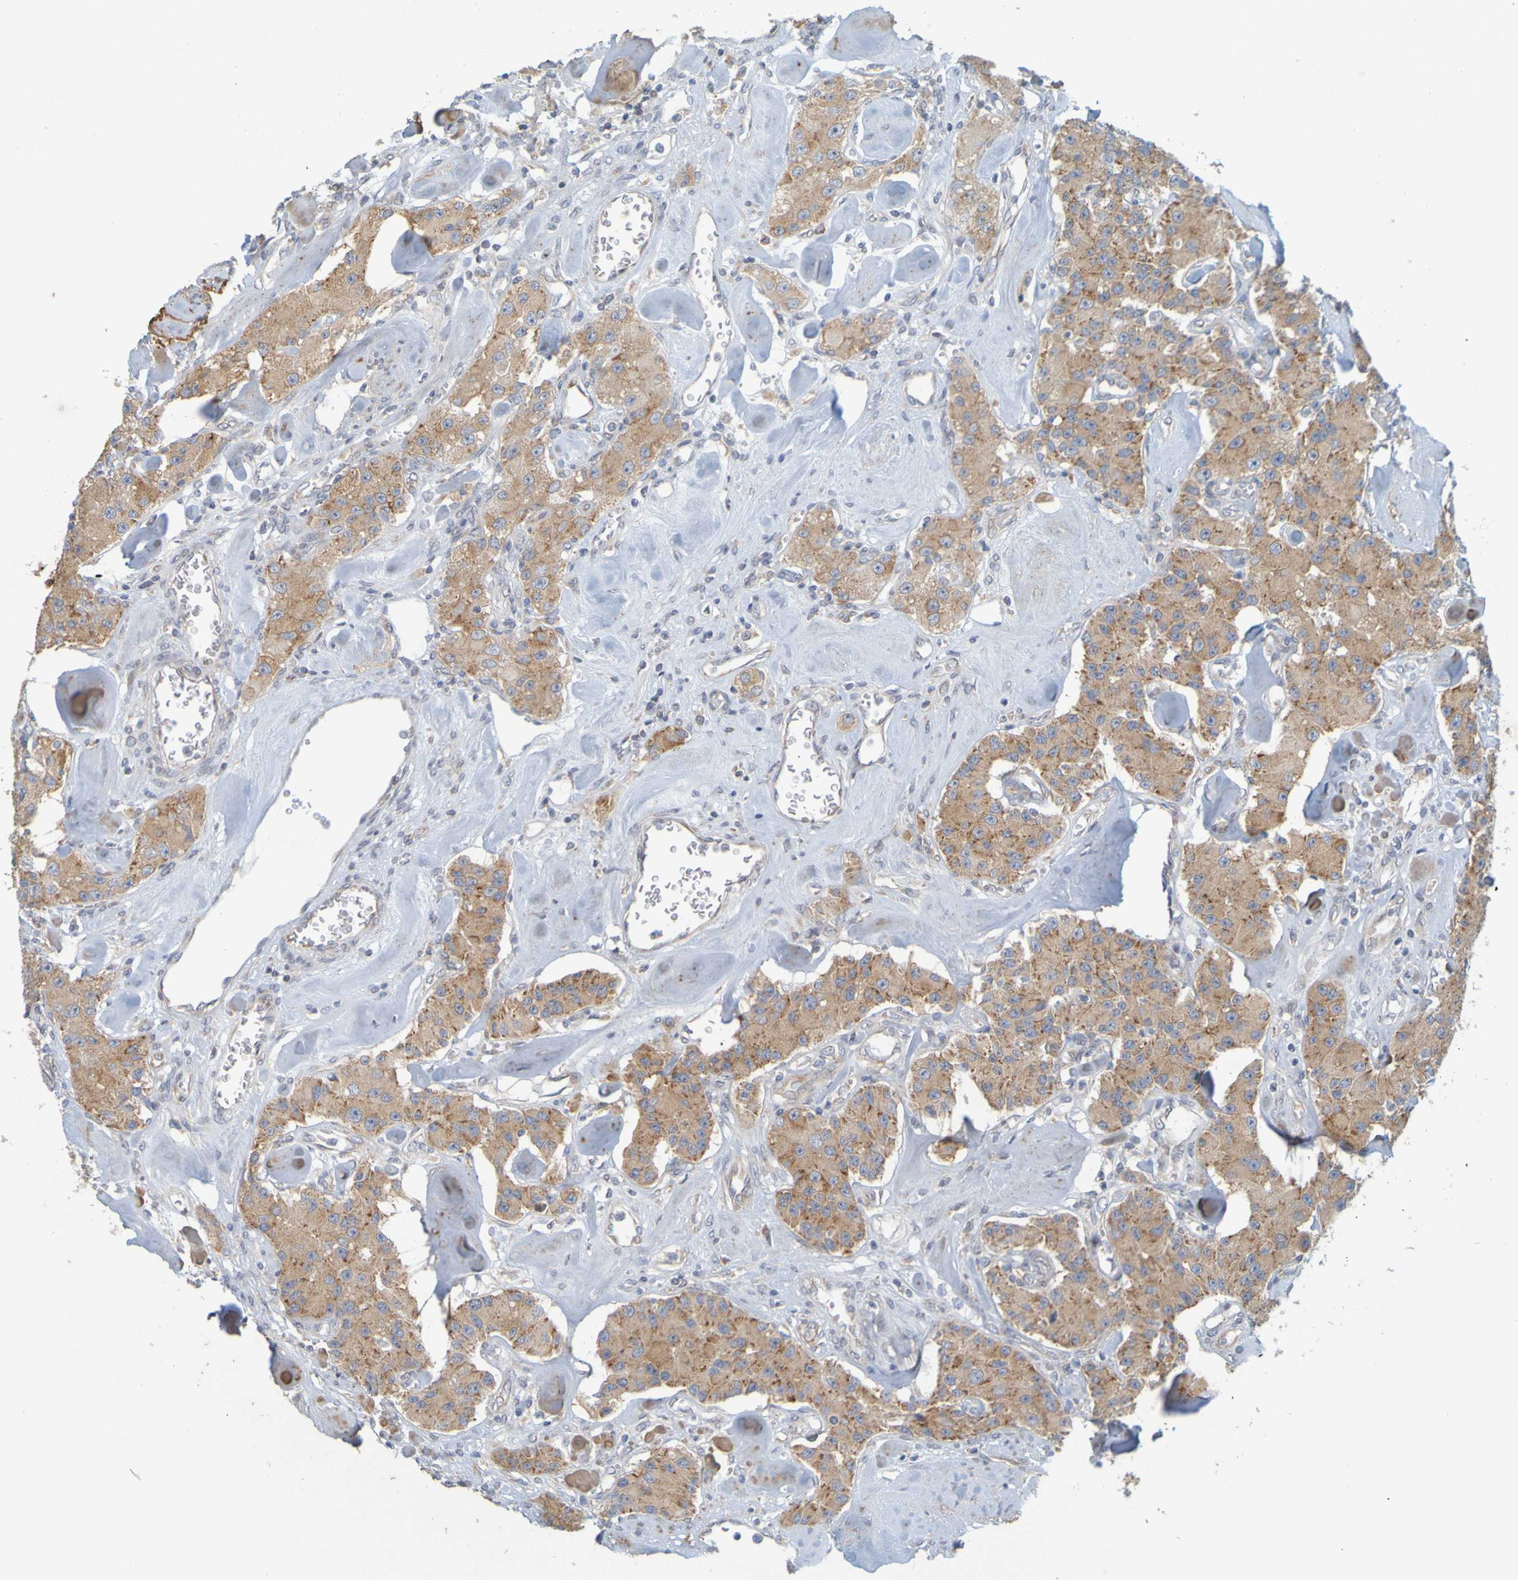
{"staining": {"intensity": "moderate", "quantity": ">75%", "location": "cytoplasmic/membranous"}, "tissue": "carcinoid", "cell_type": "Tumor cells", "image_type": "cancer", "snomed": [{"axis": "morphology", "description": "Carcinoid, malignant, NOS"}, {"axis": "topography", "description": "Pancreas"}], "caption": "Immunohistochemical staining of human carcinoid displays moderate cytoplasmic/membranous protein expression in about >75% of tumor cells. The staining was performed using DAB, with brown indicating positive protein expression. Nuclei are stained blue with hematoxylin.", "gene": "MOGS", "patient": {"sex": "male", "age": 41}}